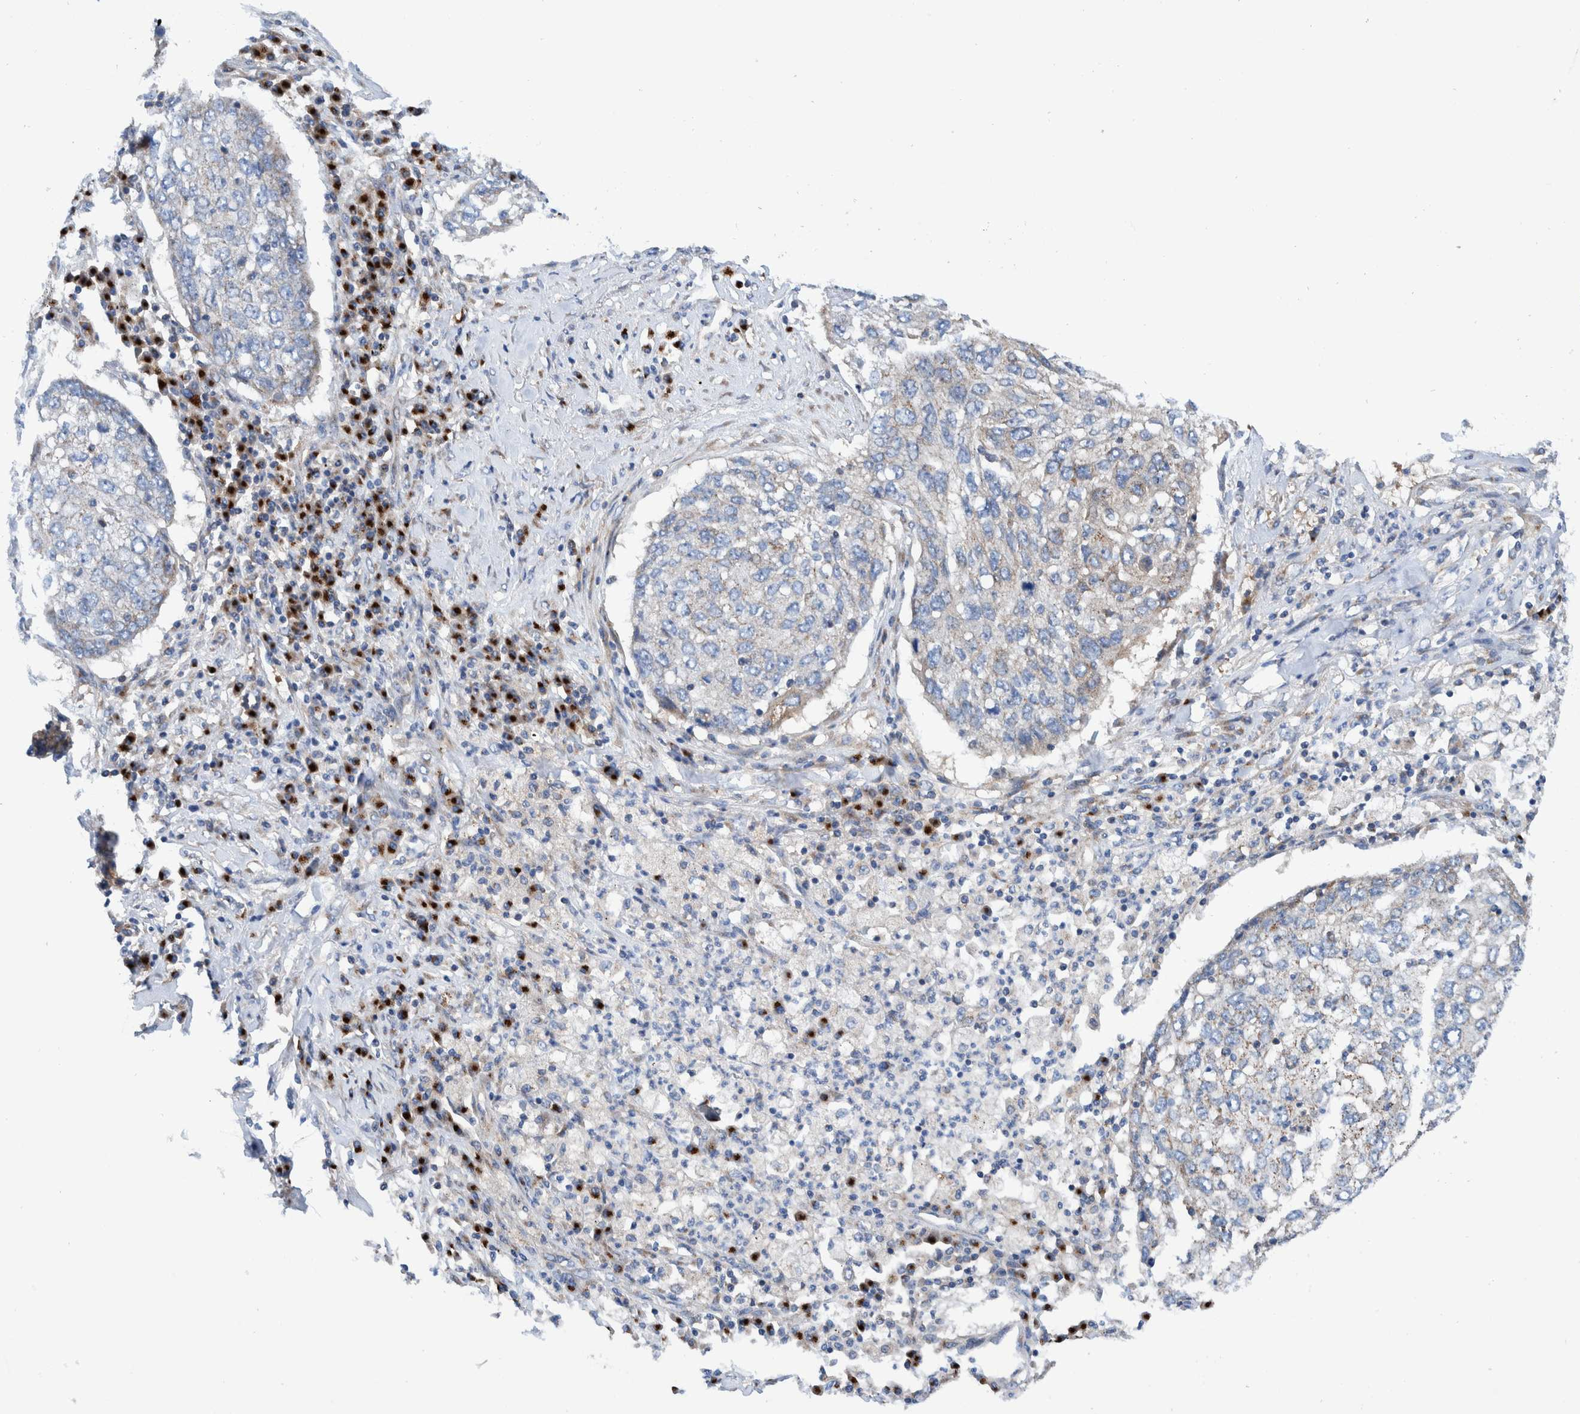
{"staining": {"intensity": "negative", "quantity": "none", "location": "none"}, "tissue": "lung cancer", "cell_type": "Tumor cells", "image_type": "cancer", "snomed": [{"axis": "morphology", "description": "Squamous cell carcinoma, NOS"}, {"axis": "topography", "description": "Lung"}], "caption": "This is an immunohistochemistry photomicrograph of human lung cancer (squamous cell carcinoma). There is no expression in tumor cells.", "gene": "TRIM58", "patient": {"sex": "female", "age": 63}}